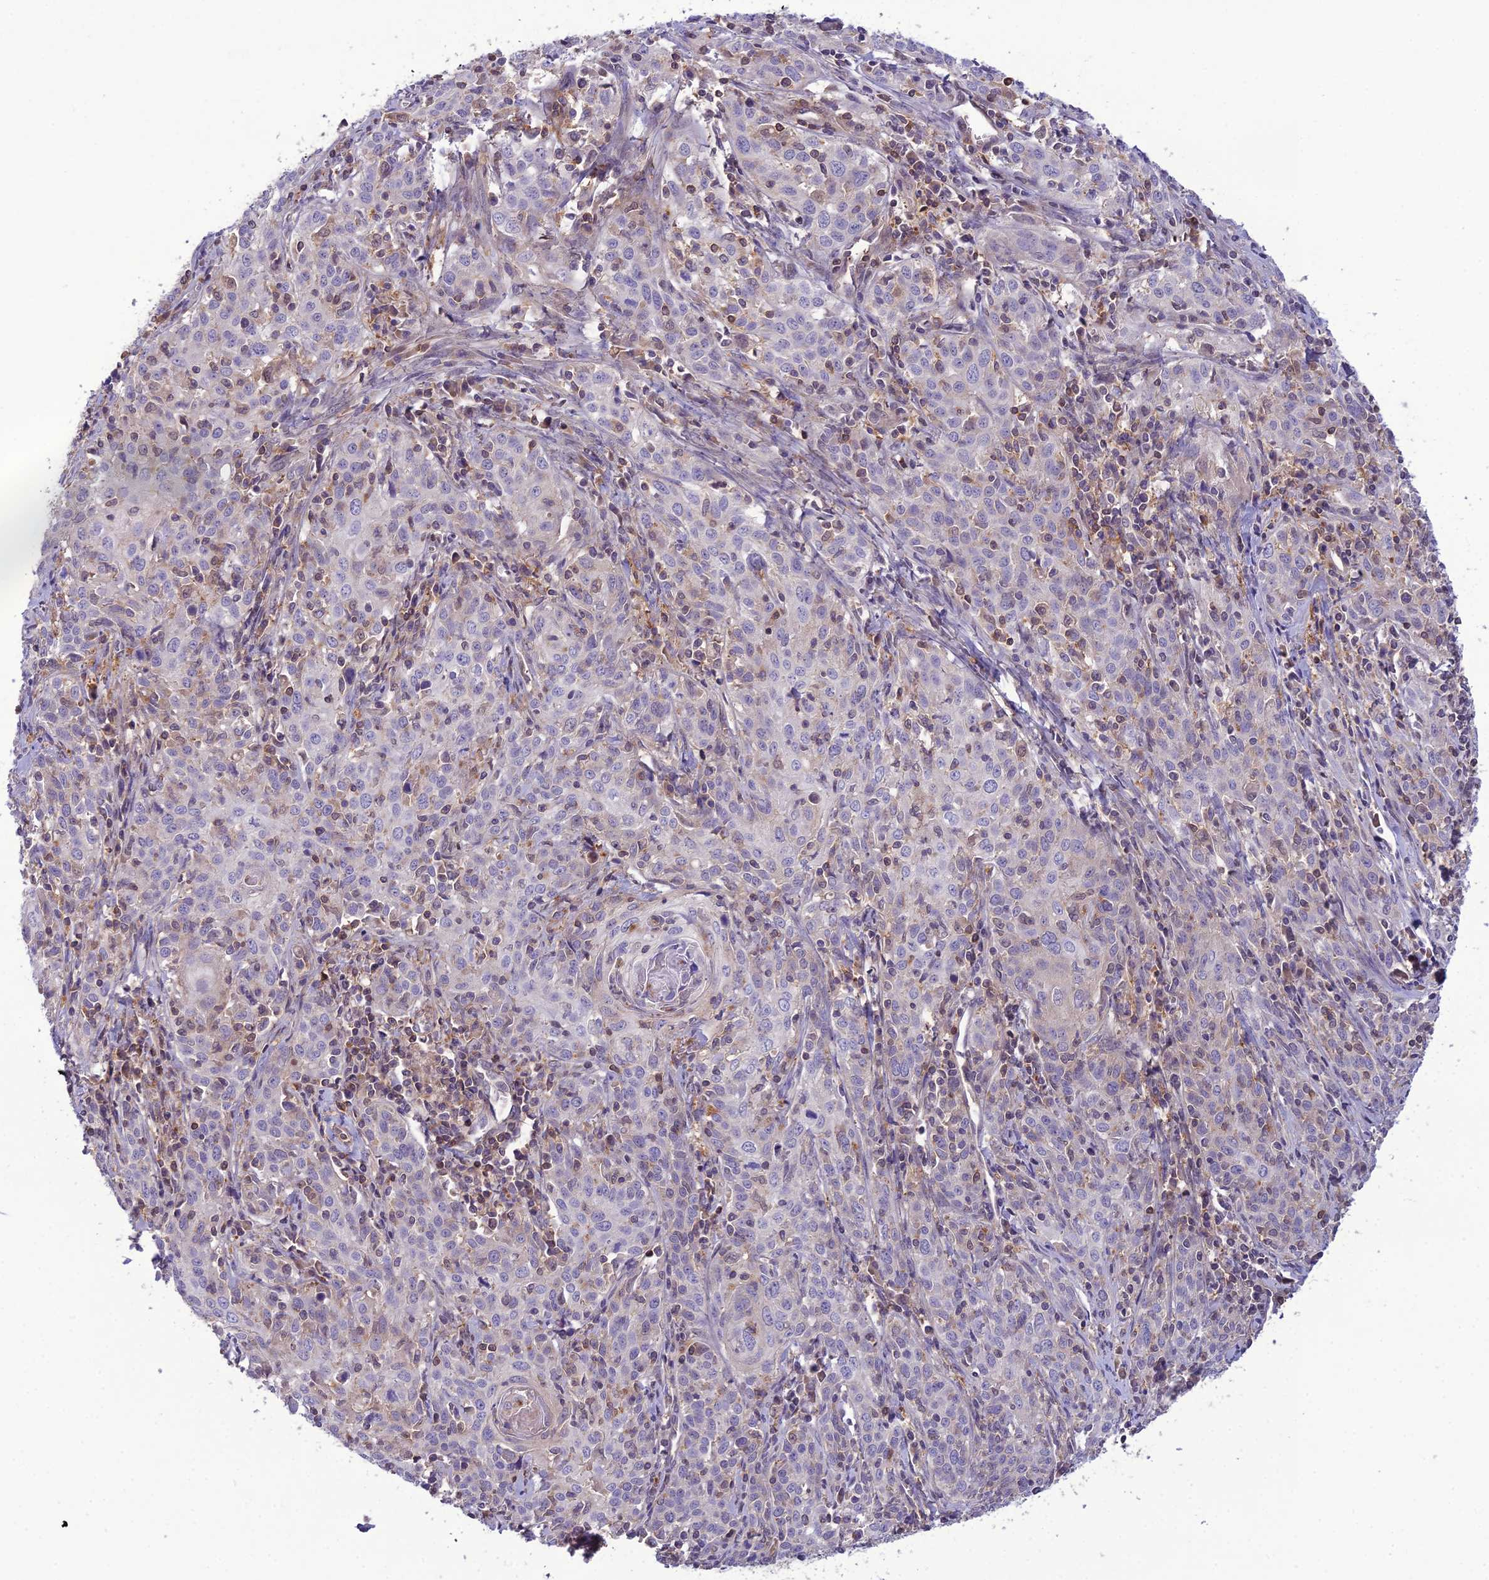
{"staining": {"intensity": "negative", "quantity": "none", "location": "none"}, "tissue": "cervical cancer", "cell_type": "Tumor cells", "image_type": "cancer", "snomed": [{"axis": "morphology", "description": "Squamous cell carcinoma, NOS"}, {"axis": "topography", "description": "Cervix"}], "caption": "Protein analysis of cervical cancer demonstrates no significant staining in tumor cells. The staining was performed using DAB (3,3'-diaminobenzidine) to visualize the protein expression in brown, while the nuclei were stained in blue with hematoxylin (Magnification: 20x).", "gene": "GDF6", "patient": {"sex": "female", "age": 57}}